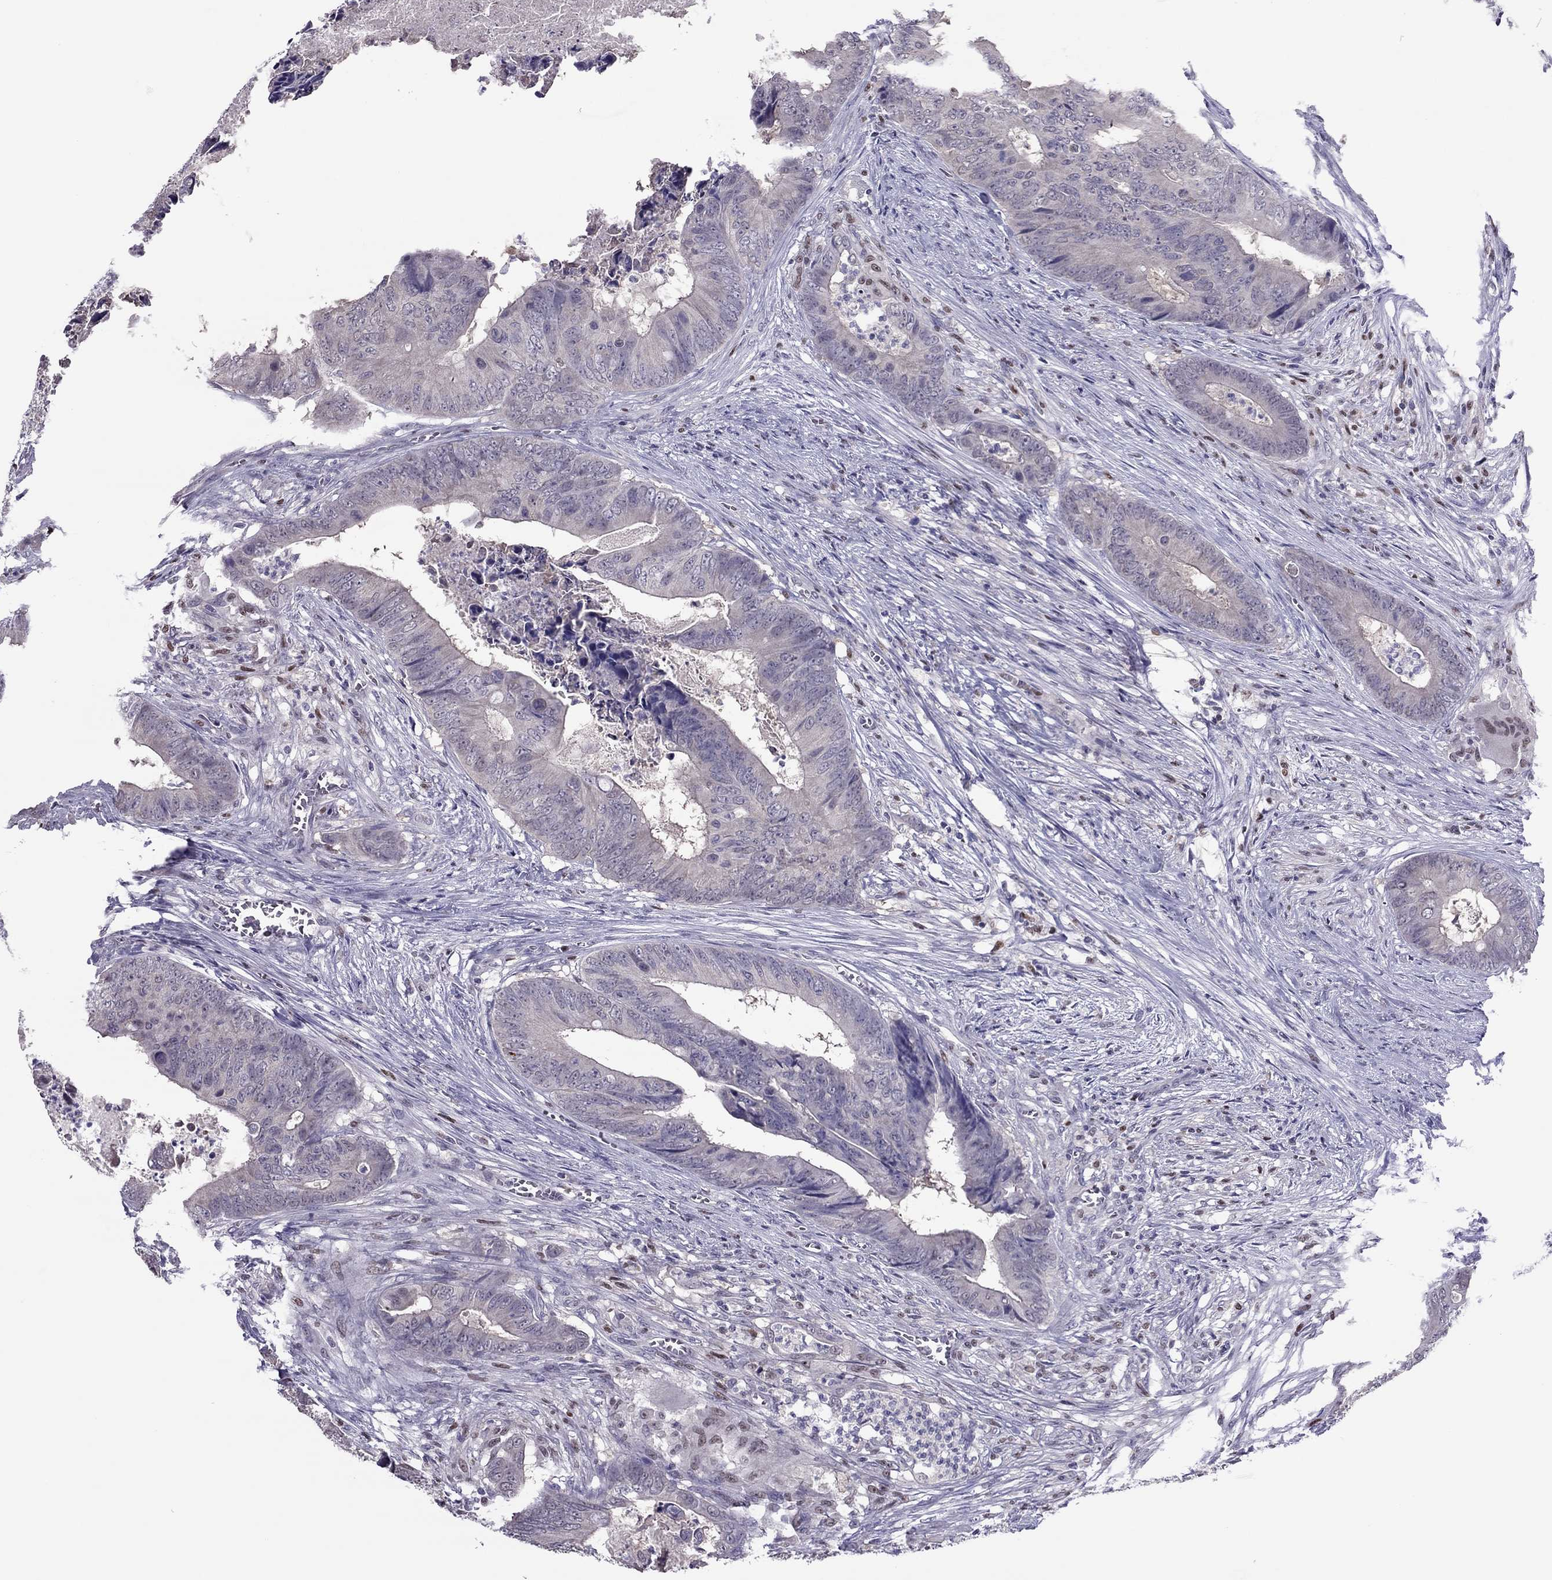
{"staining": {"intensity": "negative", "quantity": "none", "location": "none"}, "tissue": "colorectal cancer", "cell_type": "Tumor cells", "image_type": "cancer", "snomed": [{"axis": "morphology", "description": "Adenocarcinoma, NOS"}, {"axis": "topography", "description": "Colon"}], "caption": "Immunohistochemical staining of adenocarcinoma (colorectal) shows no significant staining in tumor cells.", "gene": "SPINT3", "patient": {"sex": "male", "age": 84}}